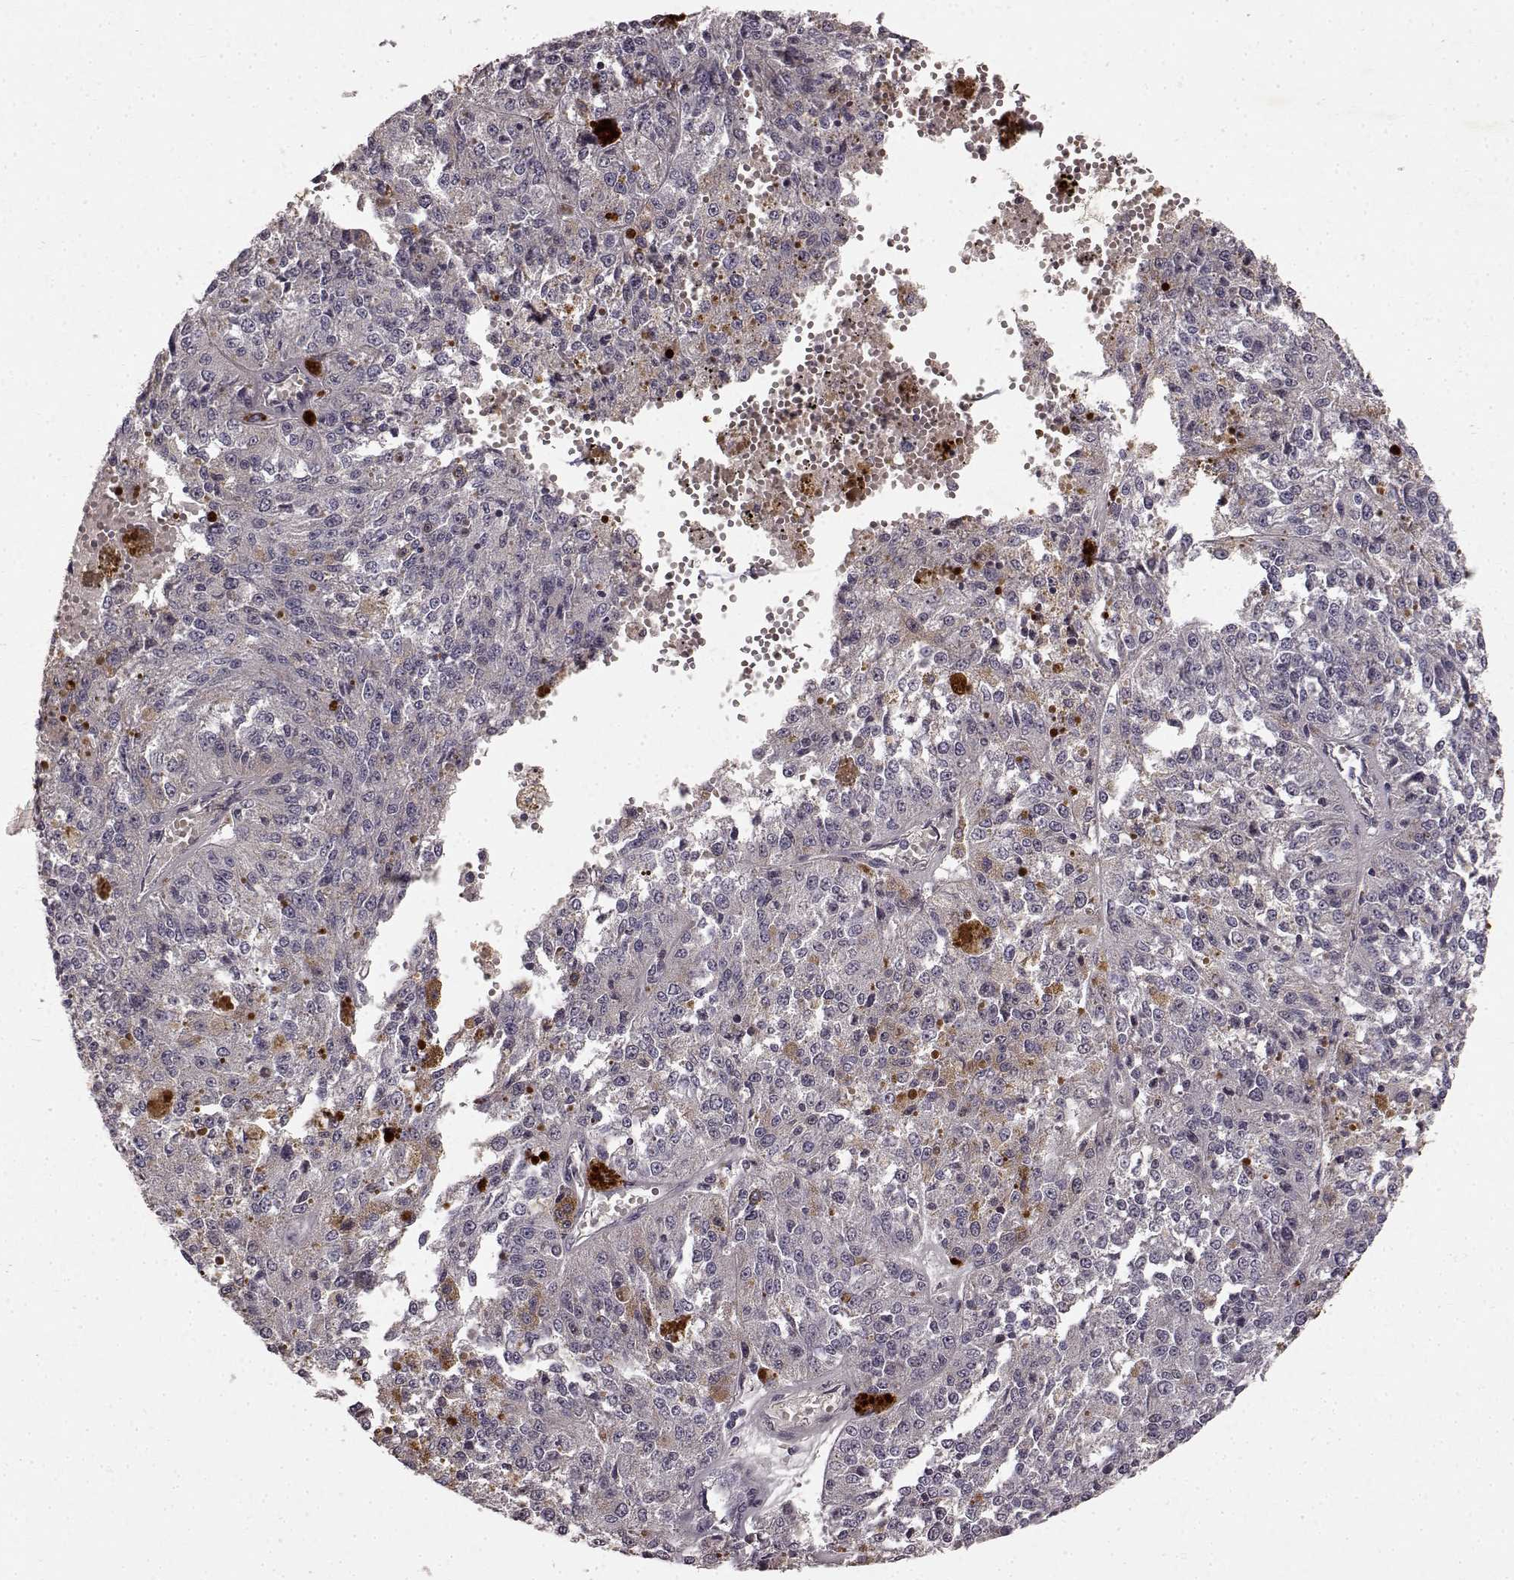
{"staining": {"intensity": "negative", "quantity": "none", "location": "none"}, "tissue": "melanoma", "cell_type": "Tumor cells", "image_type": "cancer", "snomed": [{"axis": "morphology", "description": "Malignant melanoma, Metastatic site"}, {"axis": "topography", "description": "Lymph node"}], "caption": "Tumor cells show no significant expression in malignant melanoma (metastatic site). (Immunohistochemistry, brightfield microscopy, high magnification).", "gene": "SLC22A18", "patient": {"sex": "female", "age": 64}}